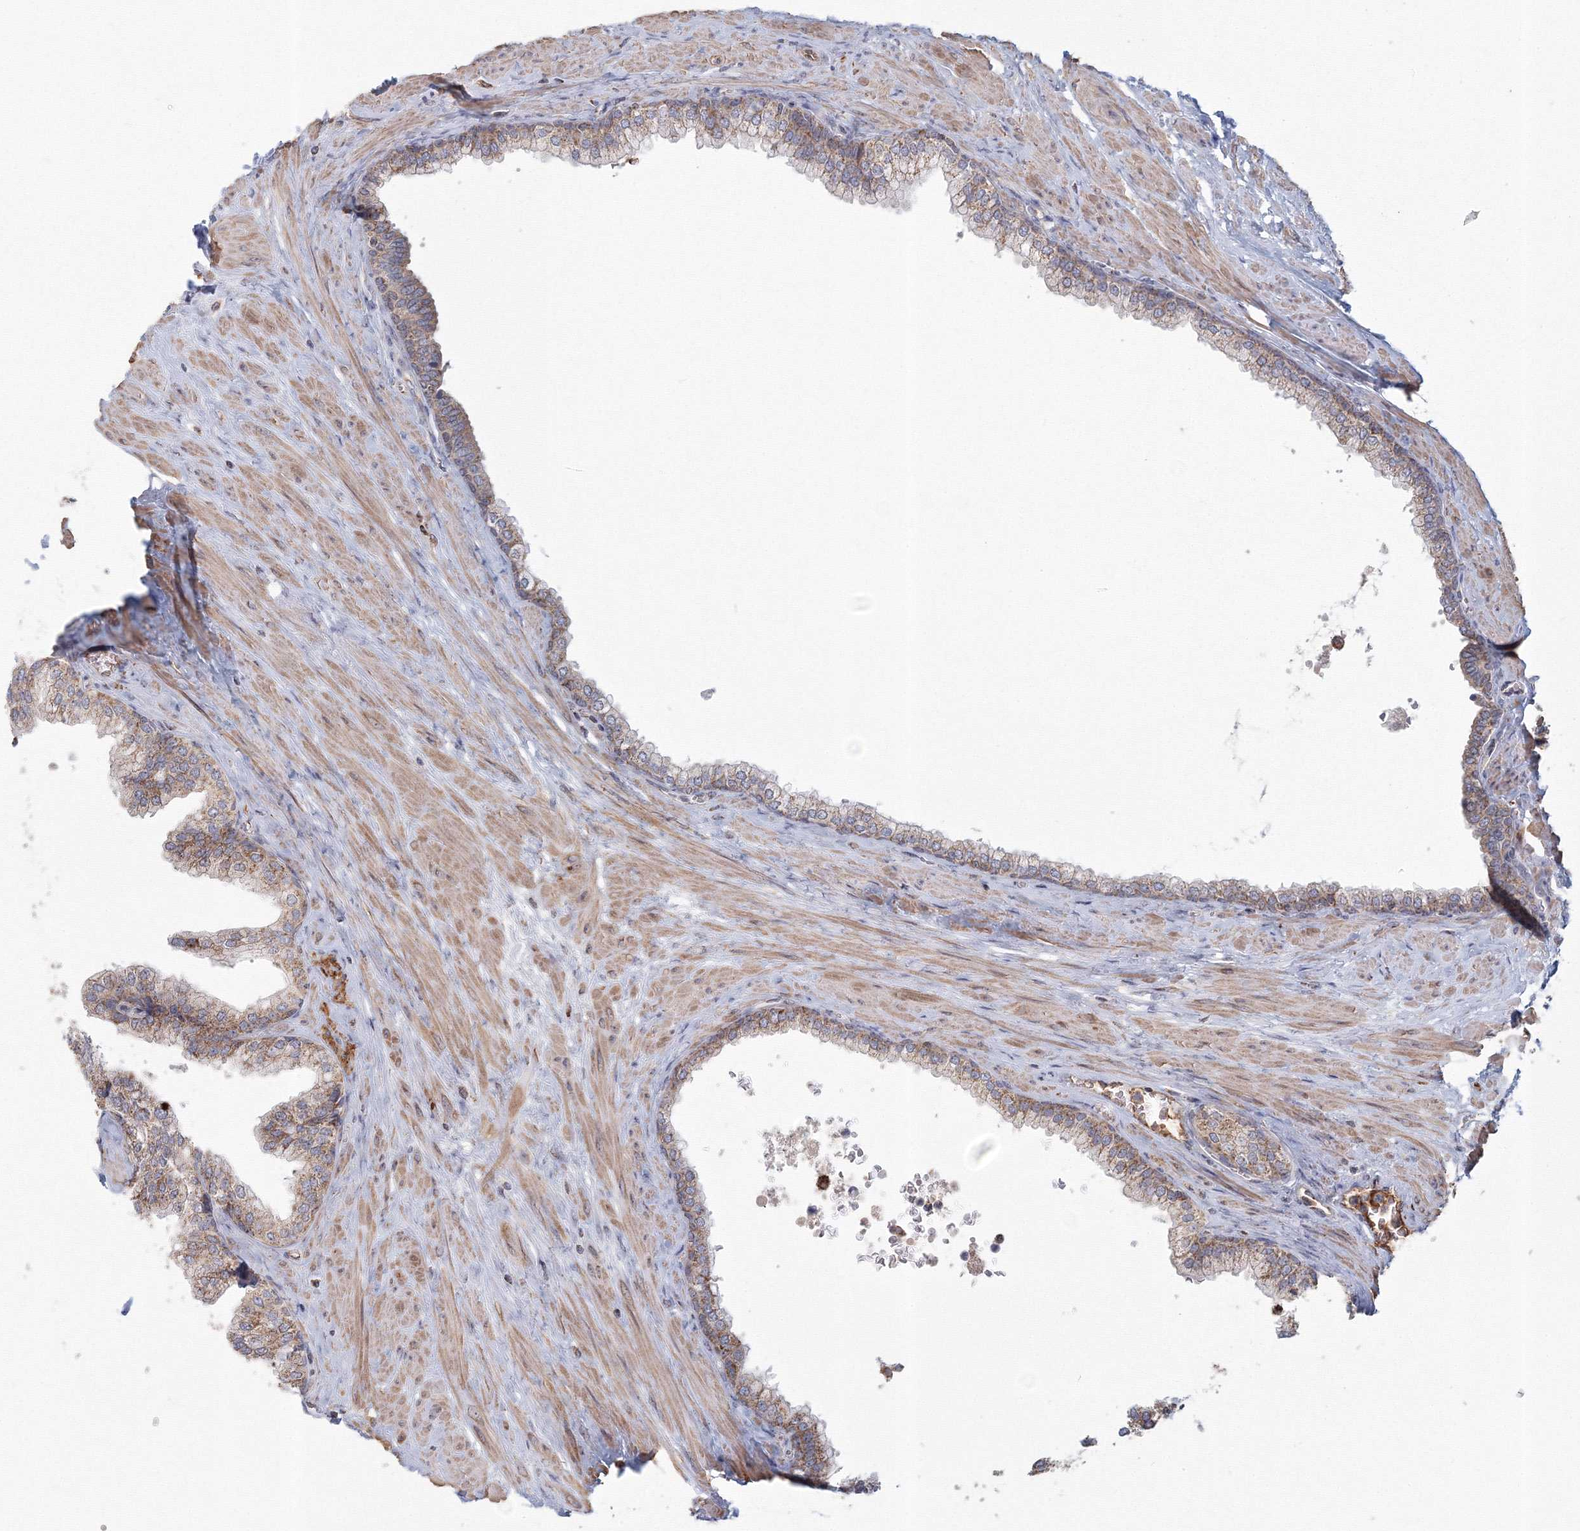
{"staining": {"intensity": "moderate", "quantity": "25%-75%", "location": "cytoplasmic/membranous"}, "tissue": "prostate", "cell_type": "Glandular cells", "image_type": "normal", "snomed": [{"axis": "morphology", "description": "Normal tissue, NOS"}, {"axis": "morphology", "description": "Urothelial carcinoma, Low grade"}, {"axis": "topography", "description": "Urinary bladder"}, {"axis": "topography", "description": "Prostate"}], "caption": "Benign prostate reveals moderate cytoplasmic/membranous staining in approximately 25%-75% of glandular cells, visualized by immunohistochemistry. (Stains: DAB (3,3'-diaminobenzidine) in brown, nuclei in blue, Microscopy: brightfield microscopy at high magnification).", "gene": "GRPEL1", "patient": {"sex": "male", "age": 60}}